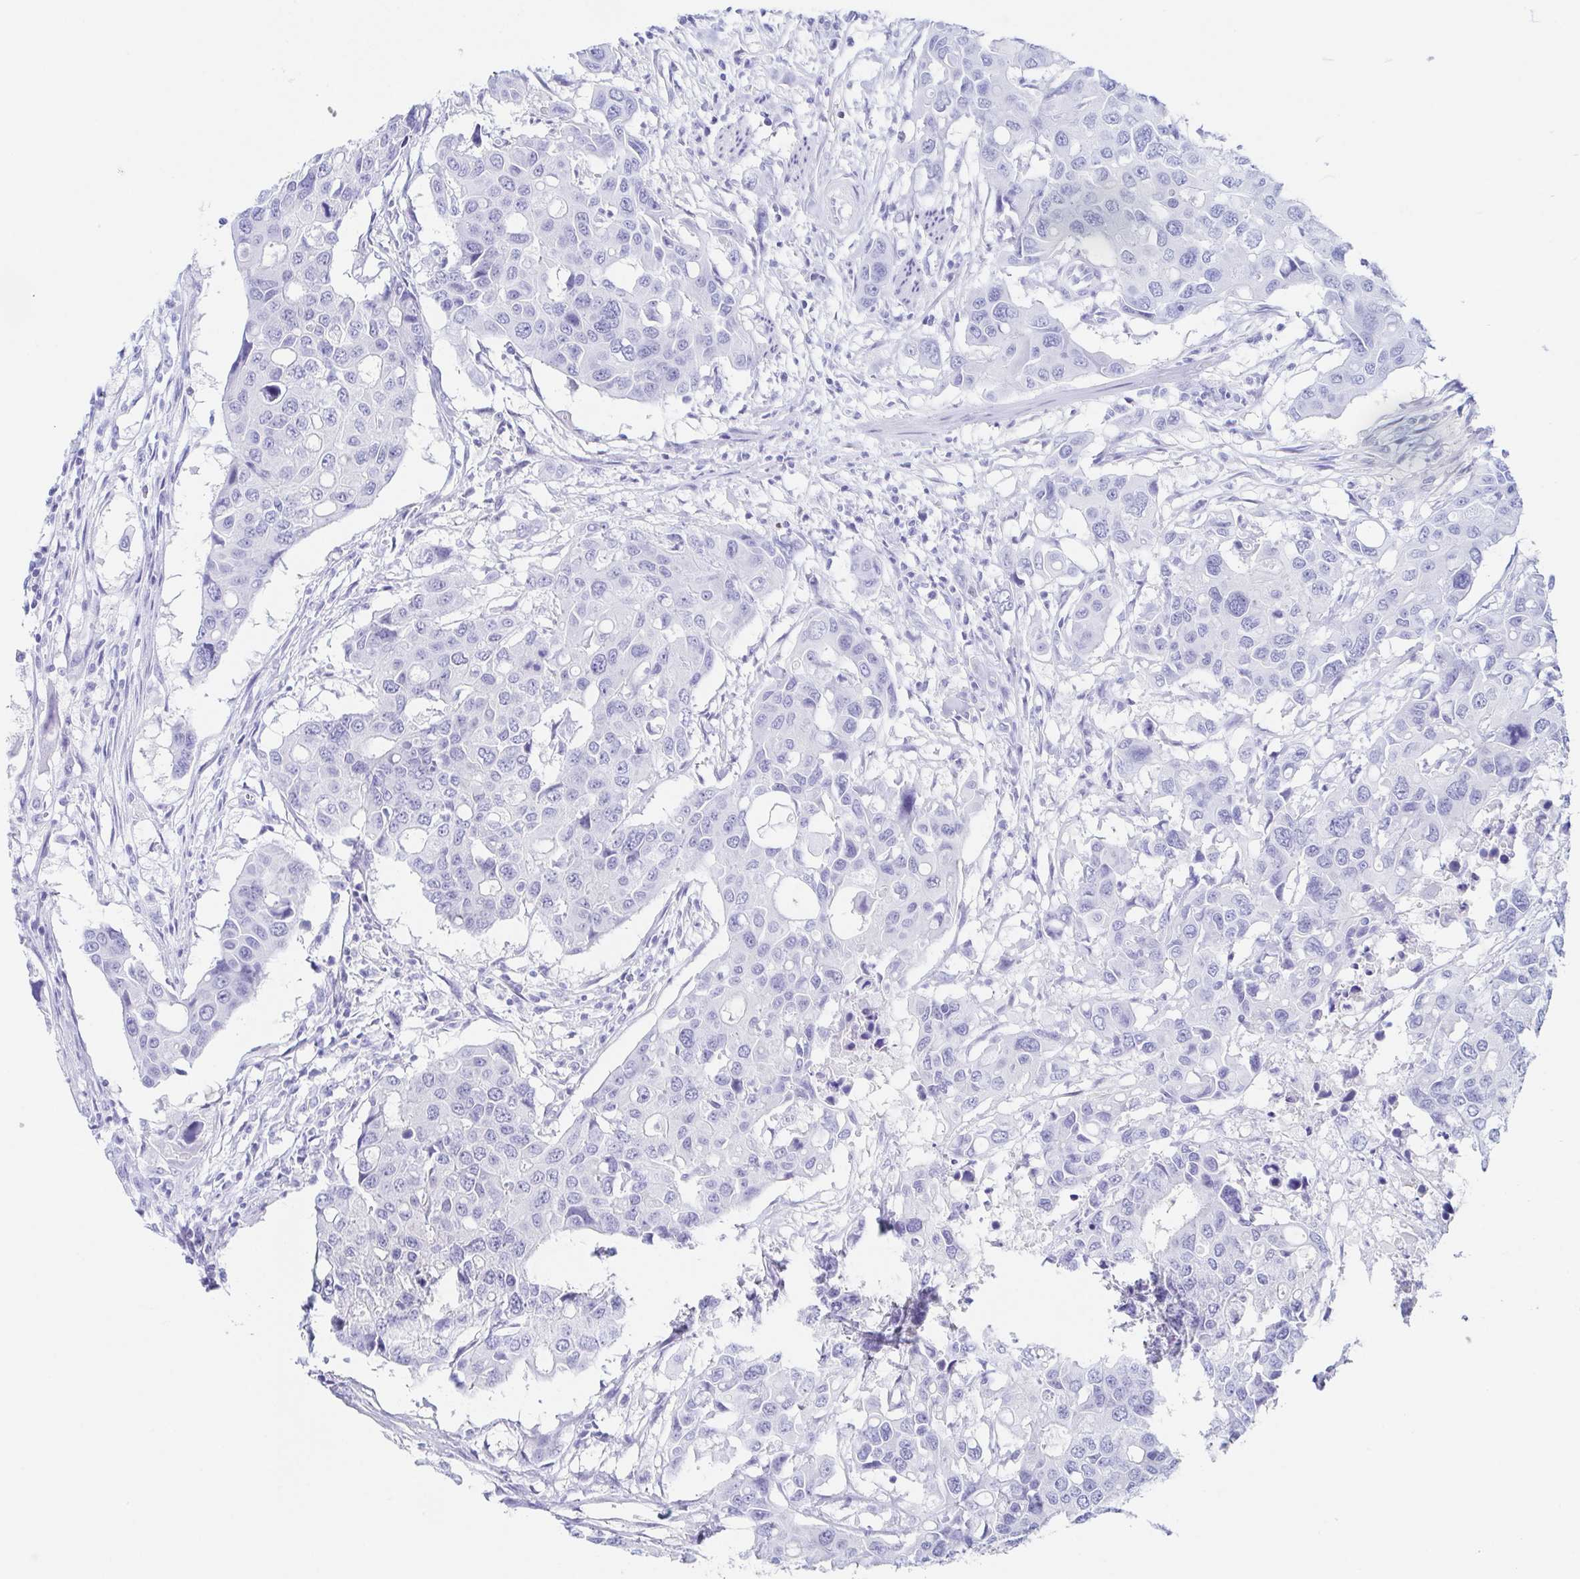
{"staining": {"intensity": "negative", "quantity": "none", "location": "none"}, "tissue": "colorectal cancer", "cell_type": "Tumor cells", "image_type": "cancer", "snomed": [{"axis": "morphology", "description": "Adenocarcinoma, NOS"}, {"axis": "topography", "description": "Colon"}], "caption": "Image shows no protein positivity in tumor cells of colorectal adenocarcinoma tissue.", "gene": "HTR2A", "patient": {"sex": "male", "age": 77}}